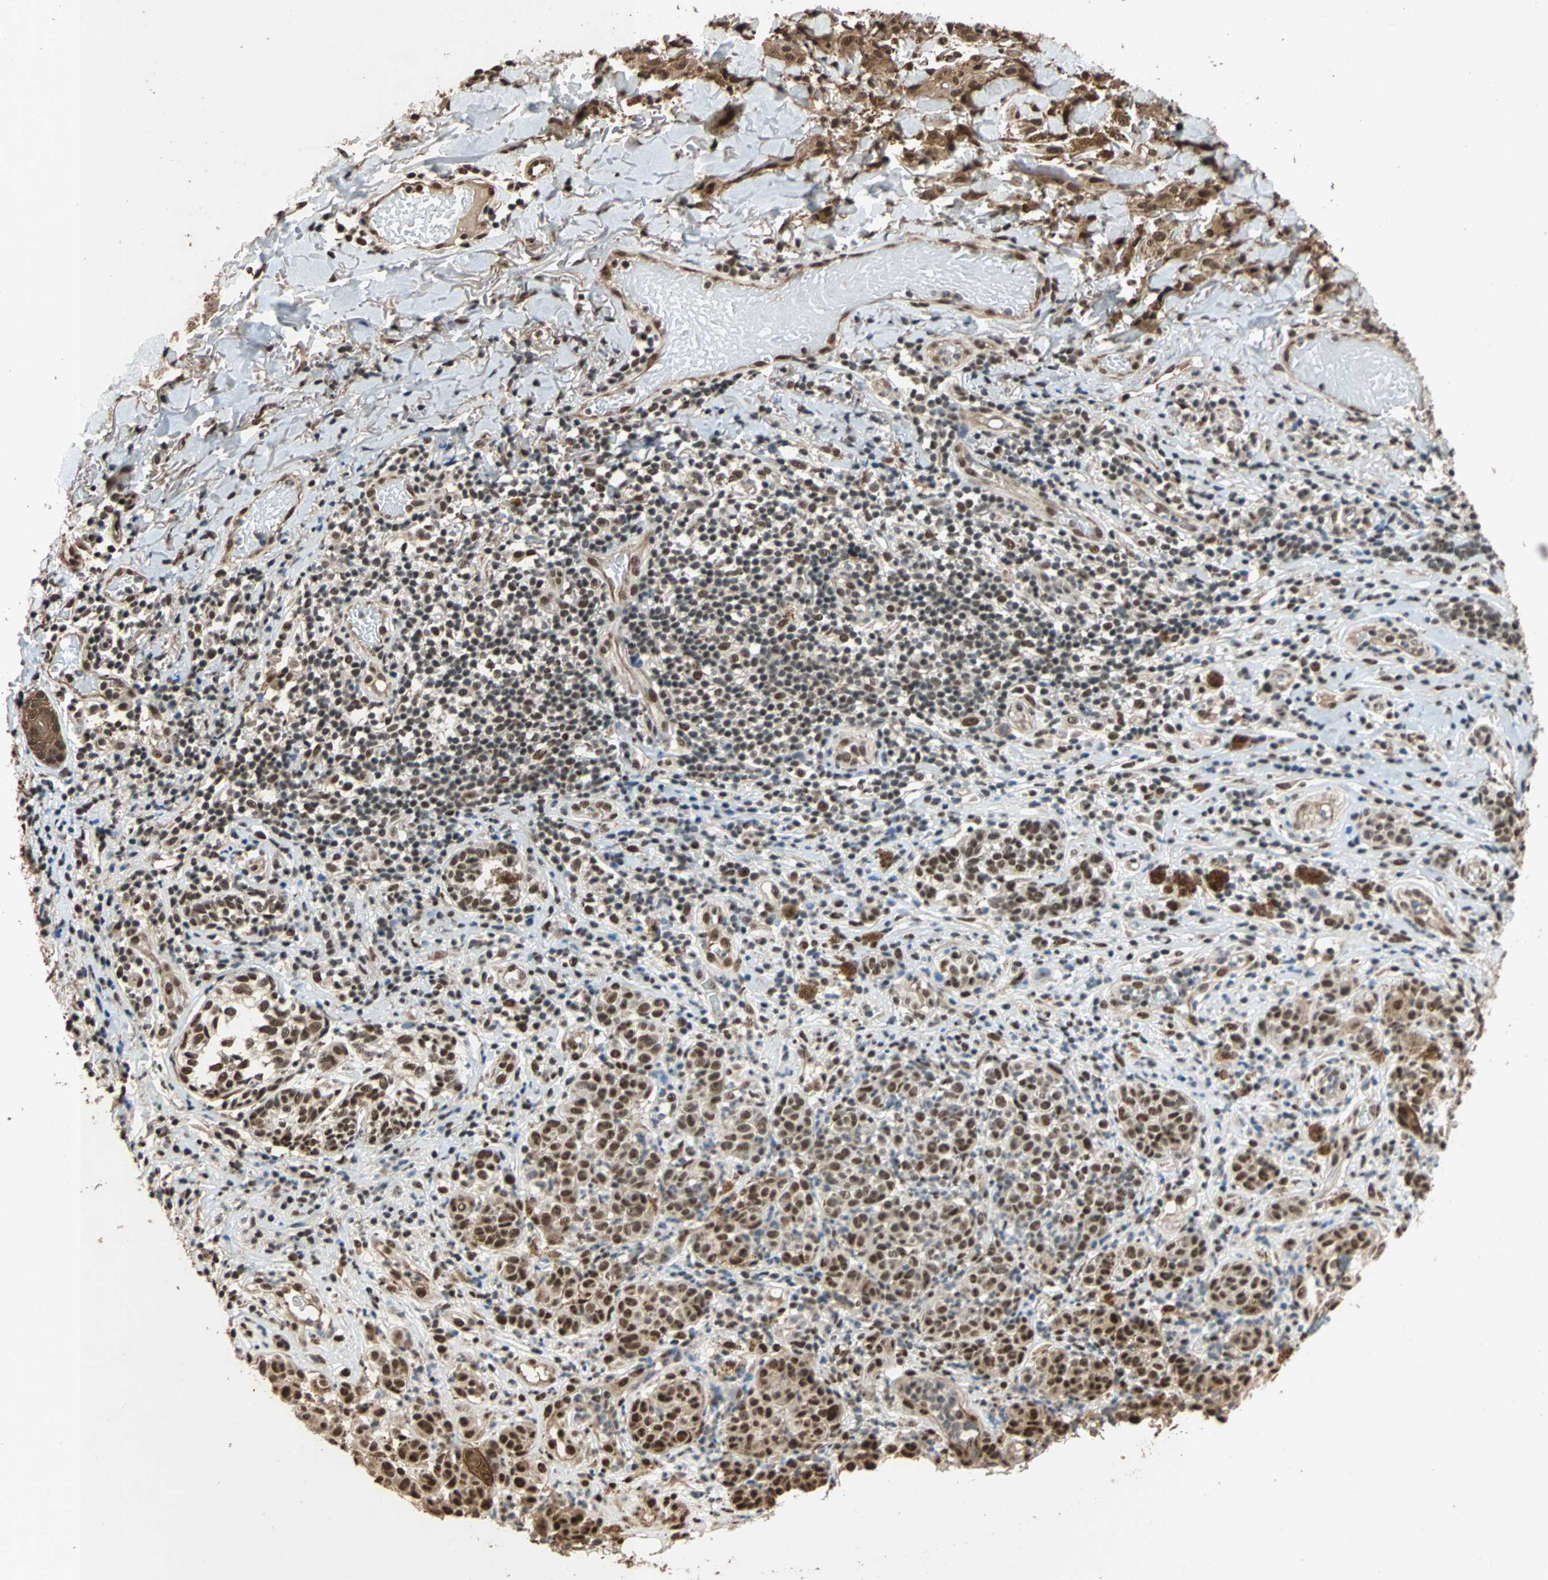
{"staining": {"intensity": "strong", "quantity": ">75%", "location": "cytoplasmic/membranous,nuclear"}, "tissue": "melanoma", "cell_type": "Tumor cells", "image_type": "cancer", "snomed": [{"axis": "morphology", "description": "Malignant melanoma, NOS"}, {"axis": "topography", "description": "Skin"}], "caption": "Protein expression analysis of melanoma demonstrates strong cytoplasmic/membranous and nuclear staining in approximately >75% of tumor cells. (DAB (3,3'-diaminobenzidine) IHC, brown staining for protein, blue staining for nuclei).", "gene": "CDC5L", "patient": {"sex": "male", "age": 64}}